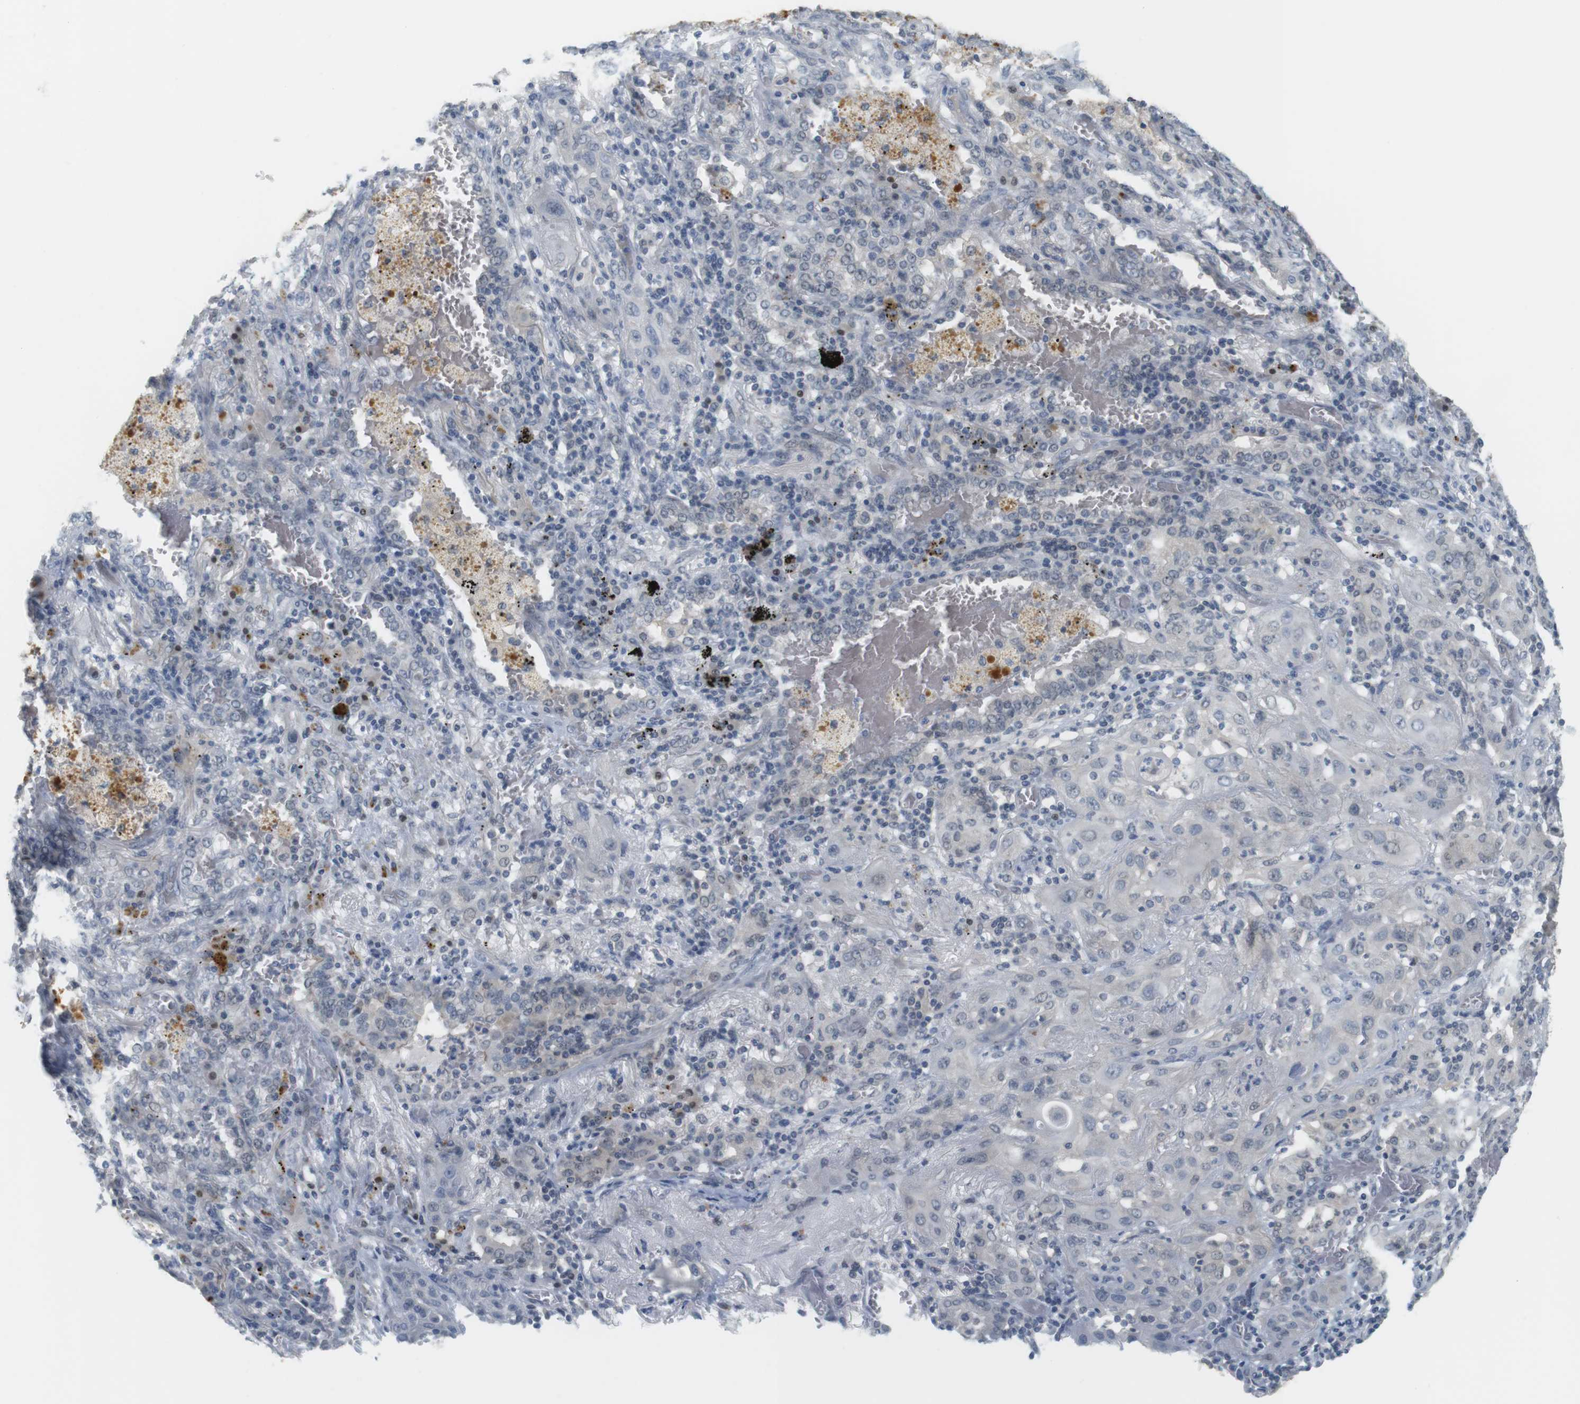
{"staining": {"intensity": "negative", "quantity": "none", "location": "none"}, "tissue": "lung cancer", "cell_type": "Tumor cells", "image_type": "cancer", "snomed": [{"axis": "morphology", "description": "Squamous cell carcinoma, NOS"}, {"axis": "topography", "description": "Lung"}], "caption": "This is an immunohistochemistry (IHC) photomicrograph of squamous cell carcinoma (lung). There is no staining in tumor cells.", "gene": "CREB3L2", "patient": {"sex": "female", "age": 47}}